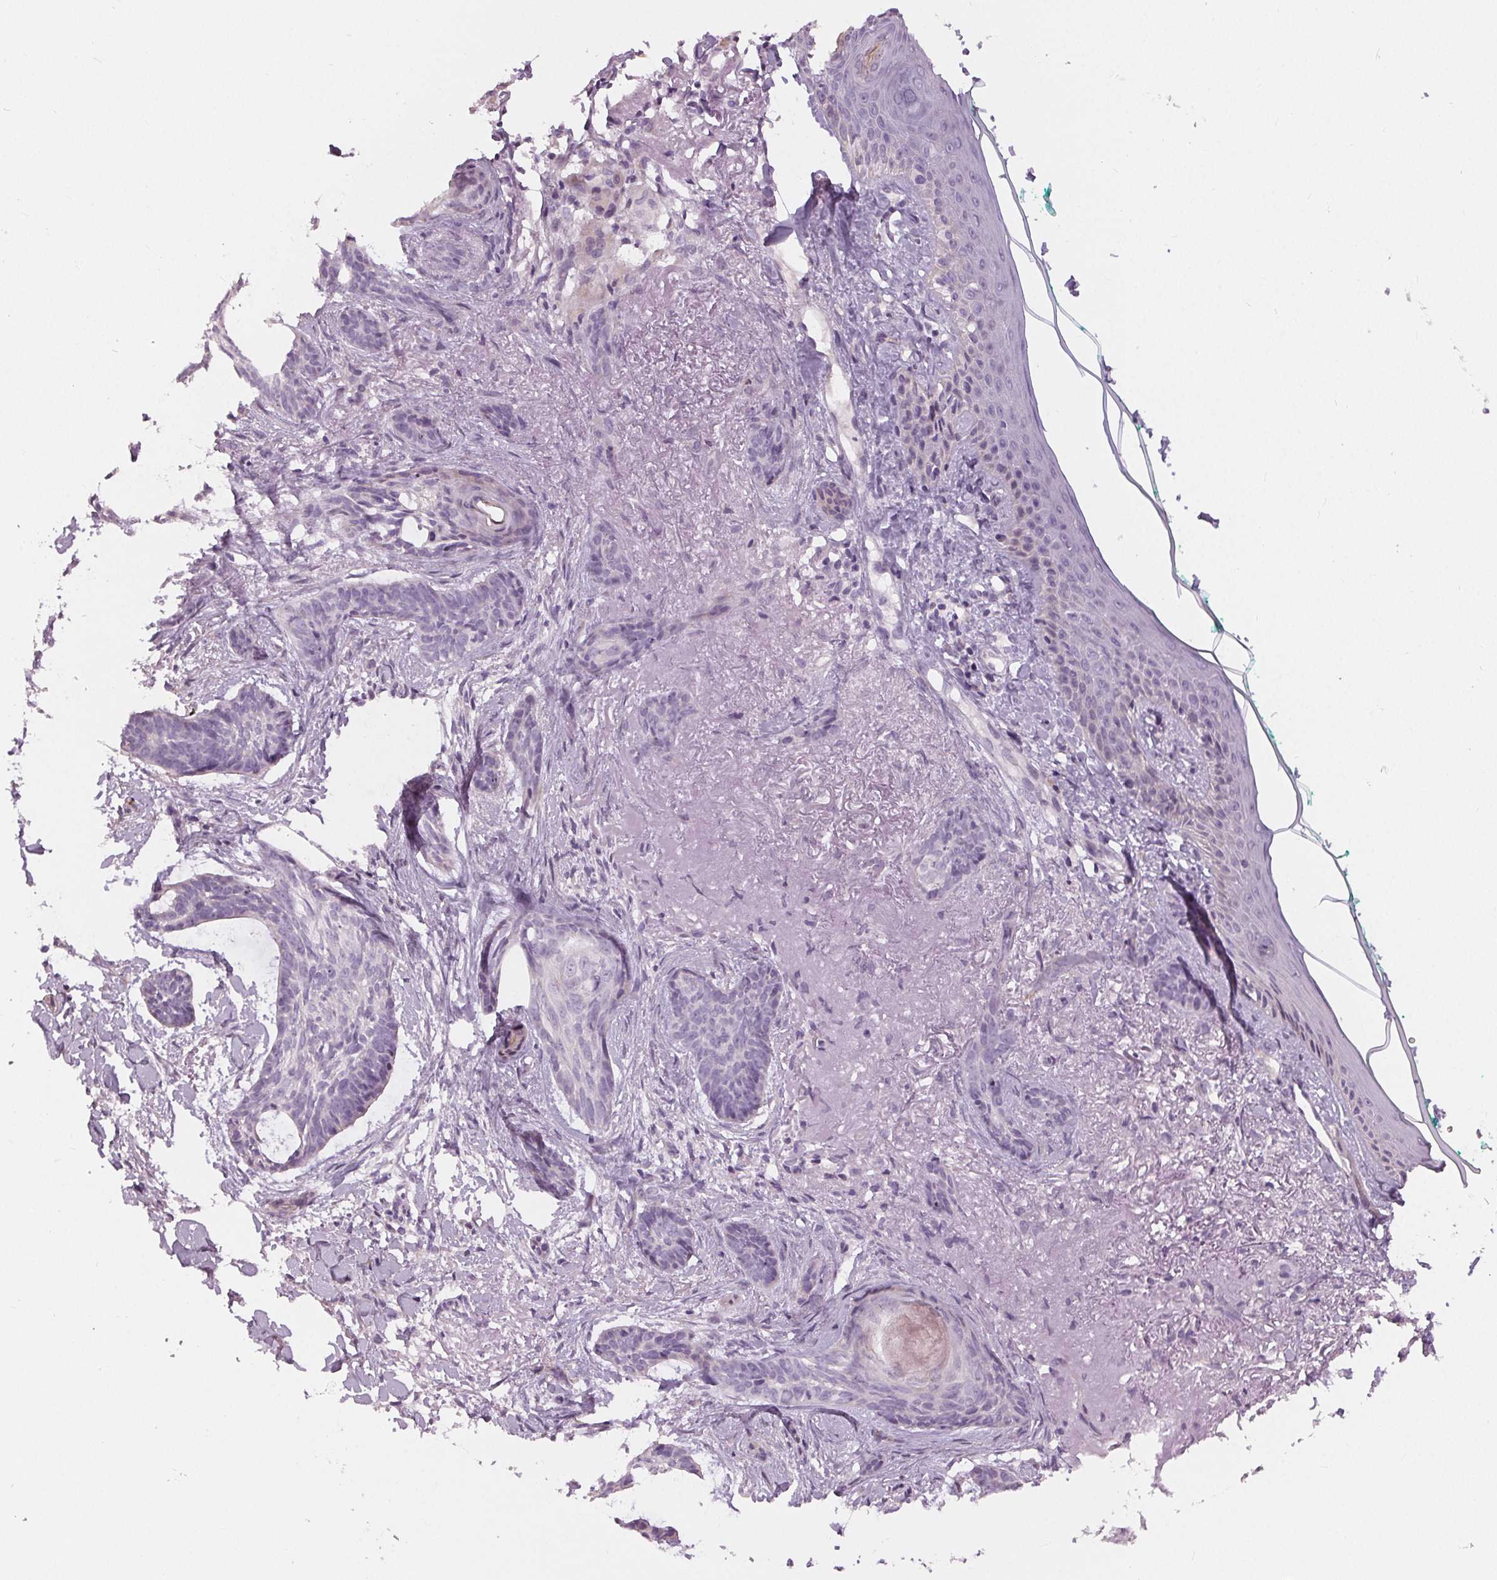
{"staining": {"intensity": "negative", "quantity": "none", "location": "none"}, "tissue": "skin cancer", "cell_type": "Tumor cells", "image_type": "cancer", "snomed": [{"axis": "morphology", "description": "Basal cell carcinoma"}, {"axis": "topography", "description": "Skin"}], "caption": "Immunohistochemistry of basal cell carcinoma (skin) exhibits no positivity in tumor cells. (DAB (3,3'-diaminobenzidine) immunohistochemistry, high magnification).", "gene": "MISP", "patient": {"sex": "female", "age": 78}}